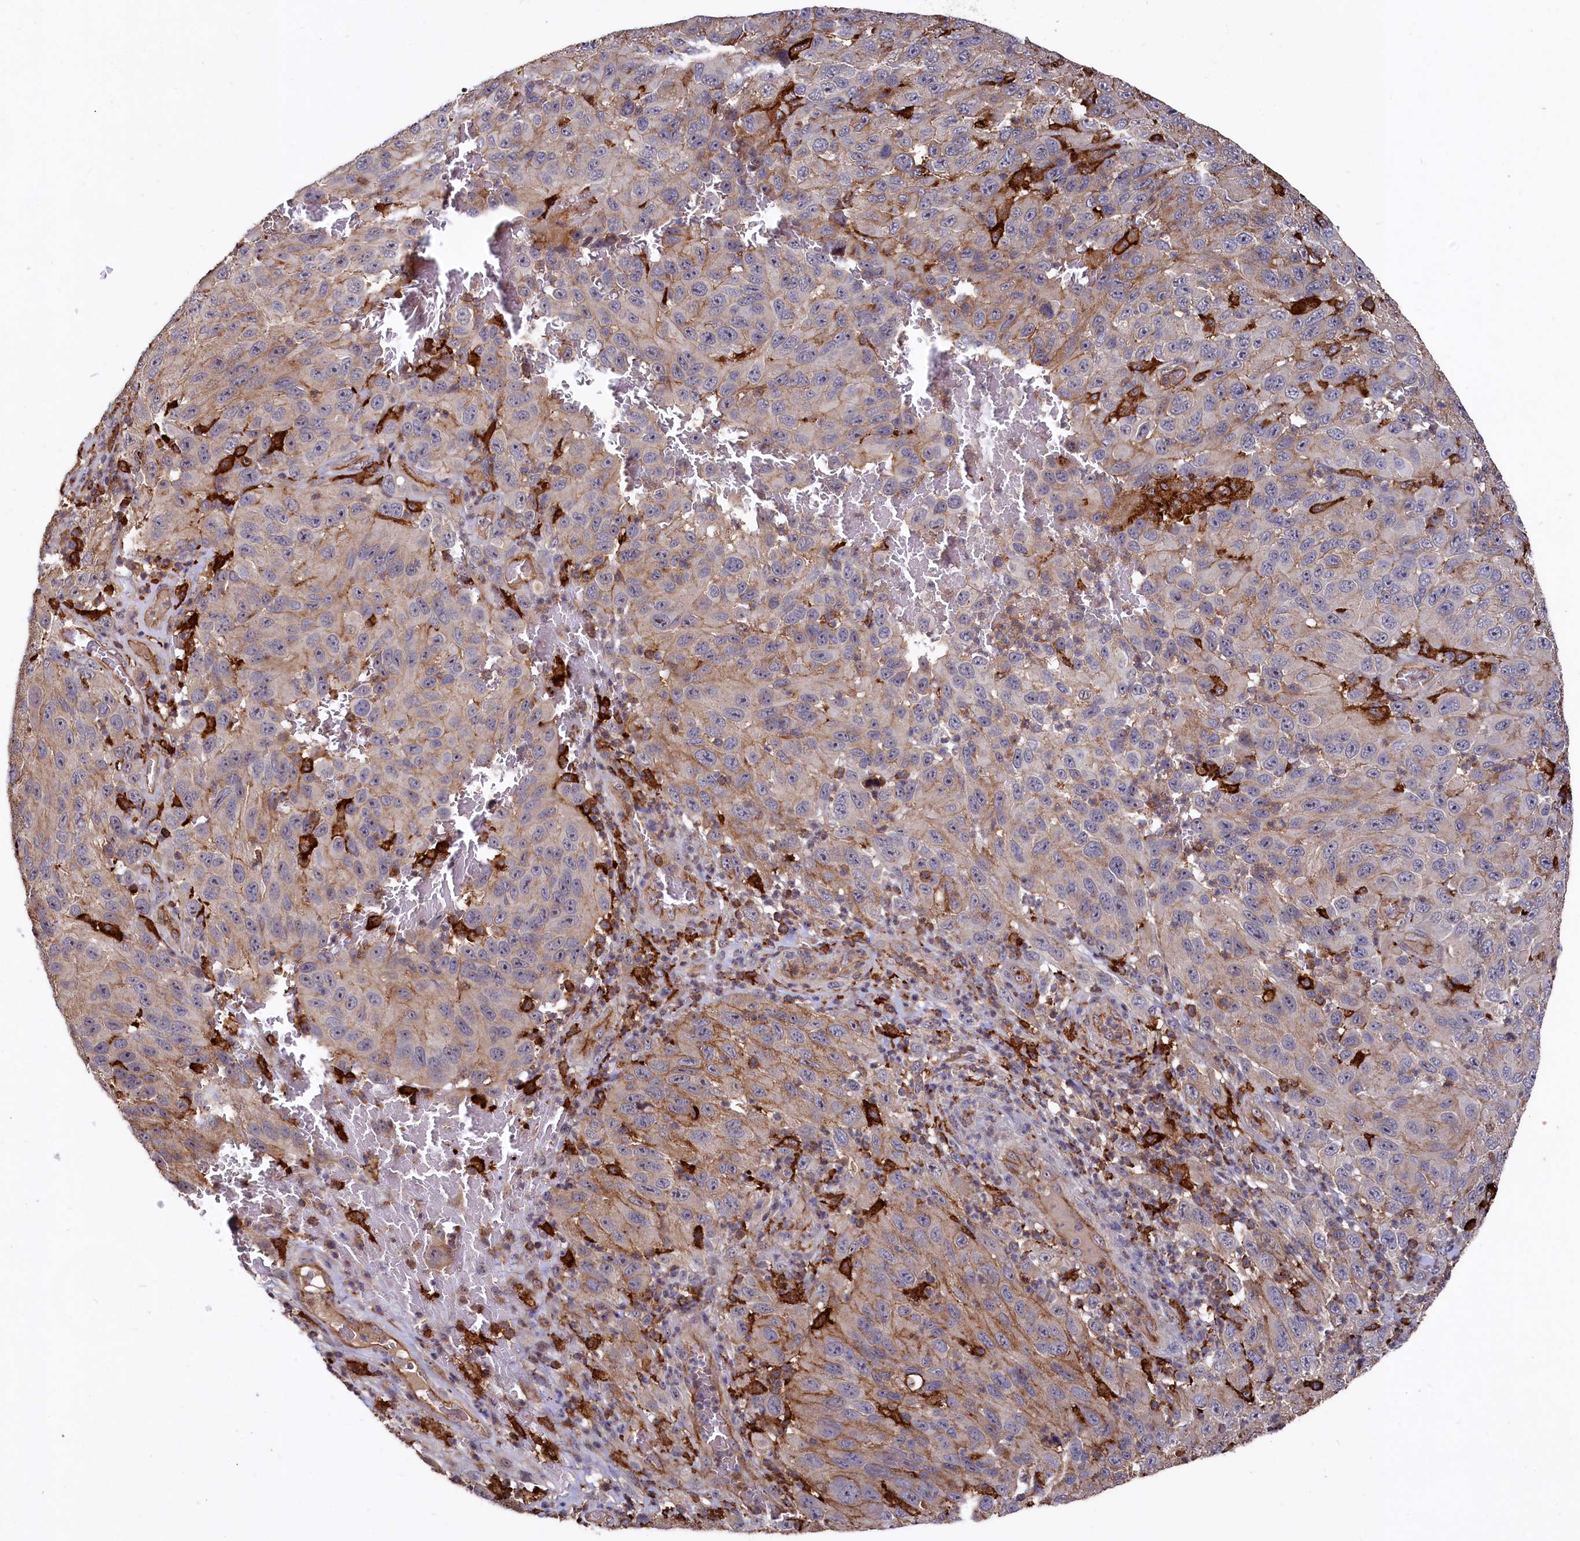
{"staining": {"intensity": "weak", "quantity": "25%-75%", "location": "cytoplasmic/membranous"}, "tissue": "melanoma", "cell_type": "Tumor cells", "image_type": "cancer", "snomed": [{"axis": "morphology", "description": "Normal tissue, NOS"}, {"axis": "morphology", "description": "Malignant melanoma, NOS"}, {"axis": "topography", "description": "Skin"}], "caption": "The micrograph exhibits staining of malignant melanoma, revealing weak cytoplasmic/membranous protein expression (brown color) within tumor cells.", "gene": "PLEKHO2", "patient": {"sex": "female", "age": 96}}